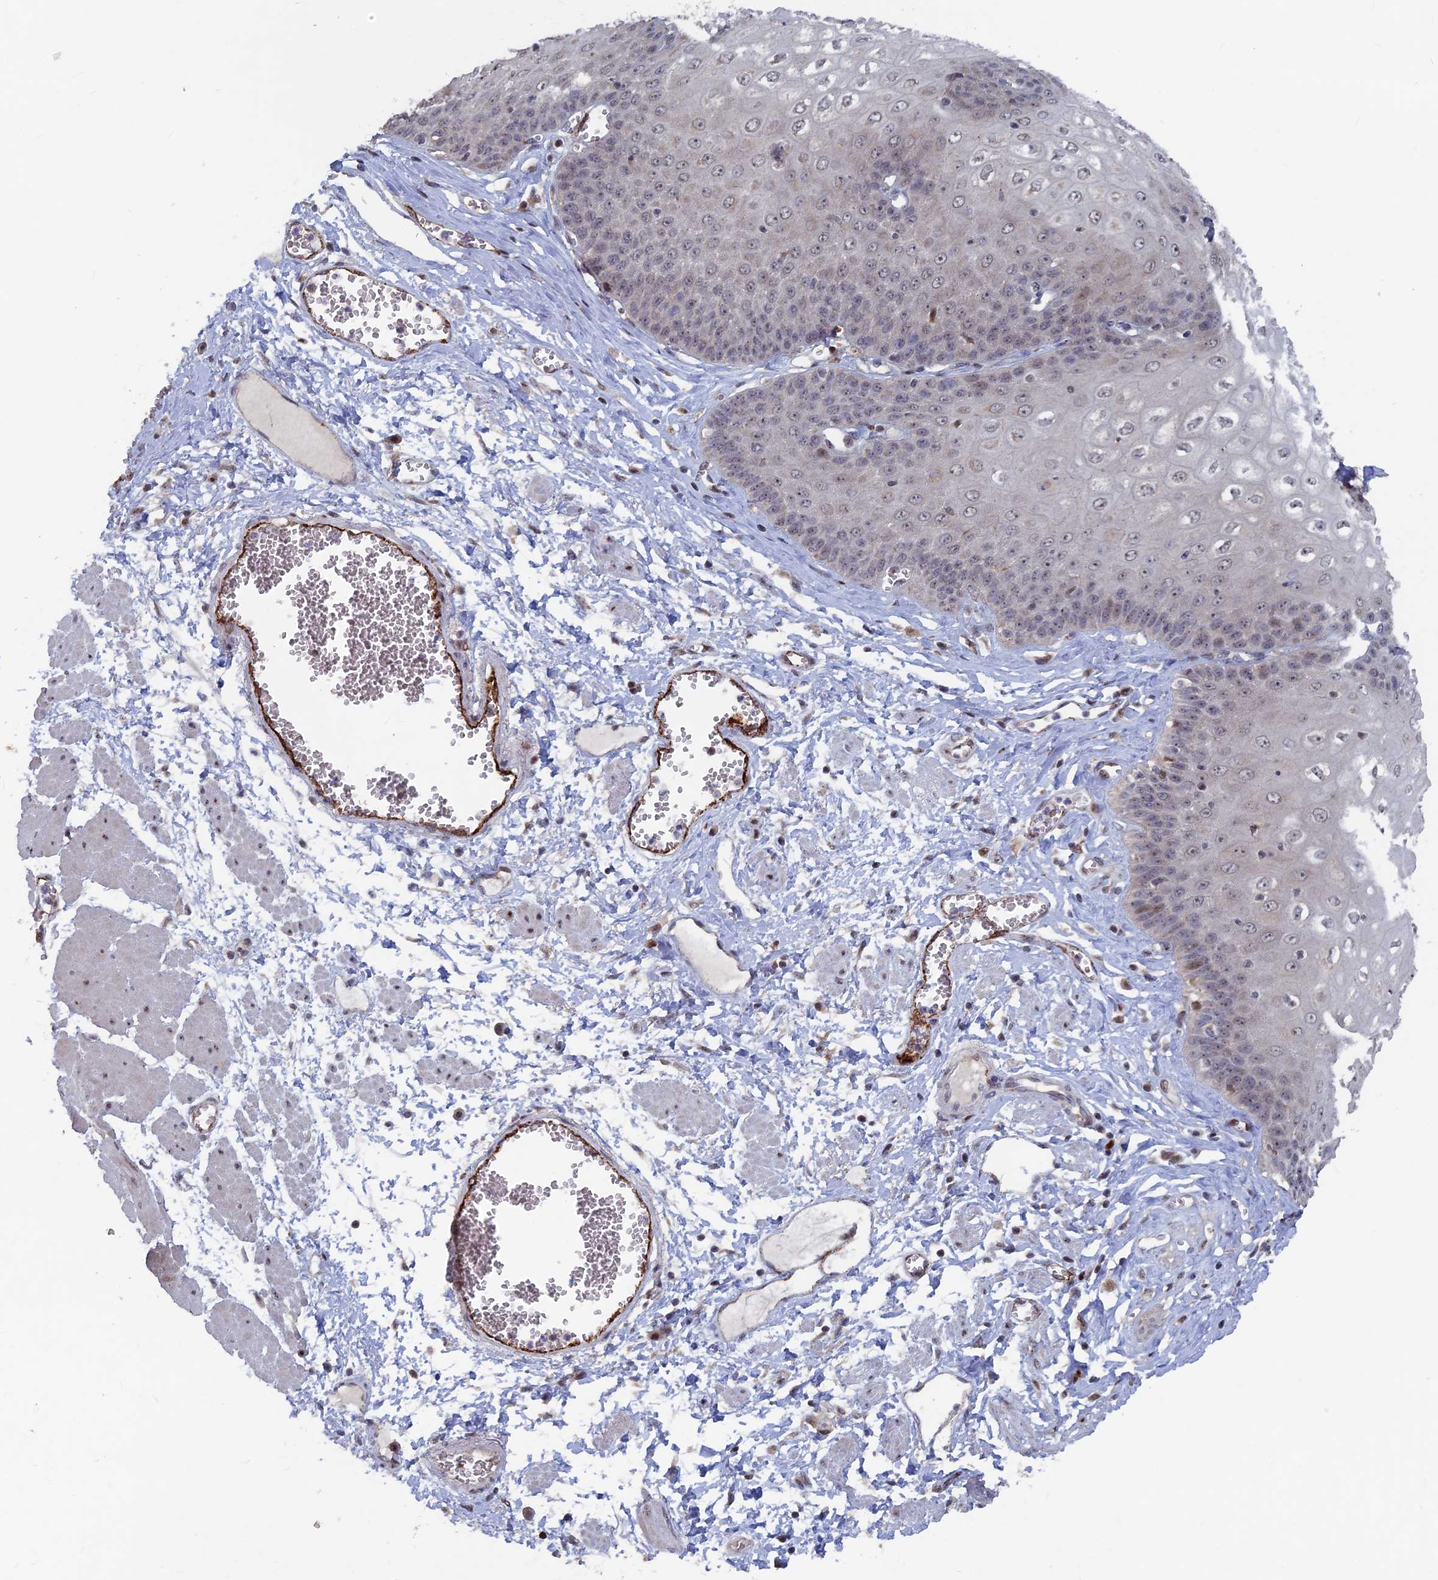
{"staining": {"intensity": "moderate", "quantity": "<25%", "location": "cytoplasmic/membranous,nuclear"}, "tissue": "esophagus", "cell_type": "Squamous epithelial cells", "image_type": "normal", "snomed": [{"axis": "morphology", "description": "Normal tissue, NOS"}, {"axis": "topography", "description": "Esophagus"}], "caption": "Squamous epithelial cells display moderate cytoplasmic/membranous,nuclear positivity in approximately <25% of cells in unremarkable esophagus.", "gene": "SH3D21", "patient": {"sex": "male", "age": 60}}